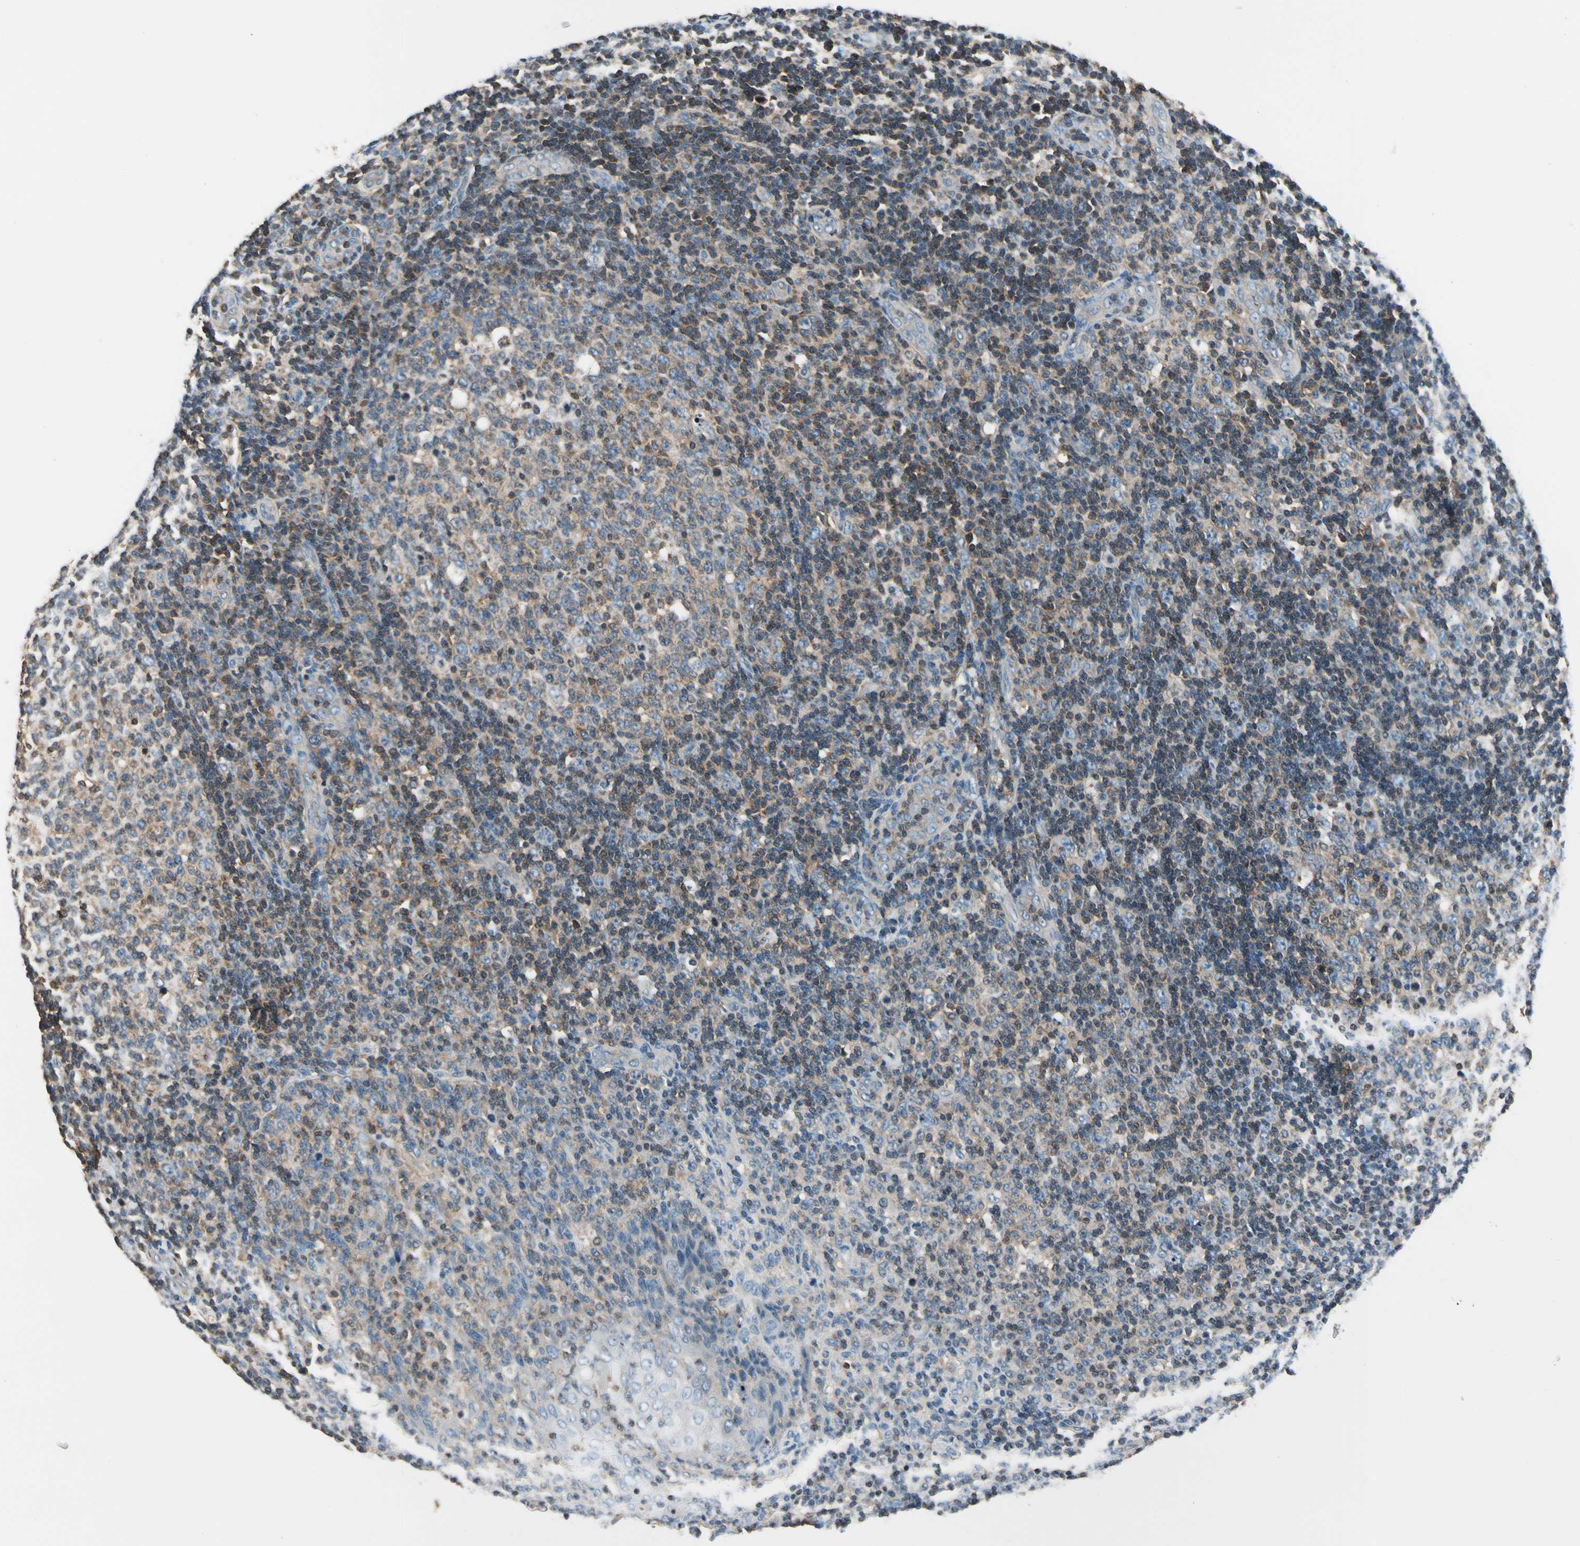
{"staining": {"intensity": "moderate", "quantity": "25%-75%", "location": "cytoplasmic/membranous"}, "tissue": "tonsil", "cell_type": "Germinal center cells", "image_type": "normal", "snomed": [{"axis": "morphology", "description": "Normal tissue, NOS"}, {"axis": "topography", "description": "Tonsil"}], "caption": "Immunohistochemical staining of benign tonsil reveals 25%-75% levels of moderate cytoplasmic/membranous protein positivity in approximately 25%-75% of germinal center cells. (Brightfield microscopy of DAB IHC at high magnification).", "gene": "CAPZA2", "patient": {"sex": "female", "age": 3}}